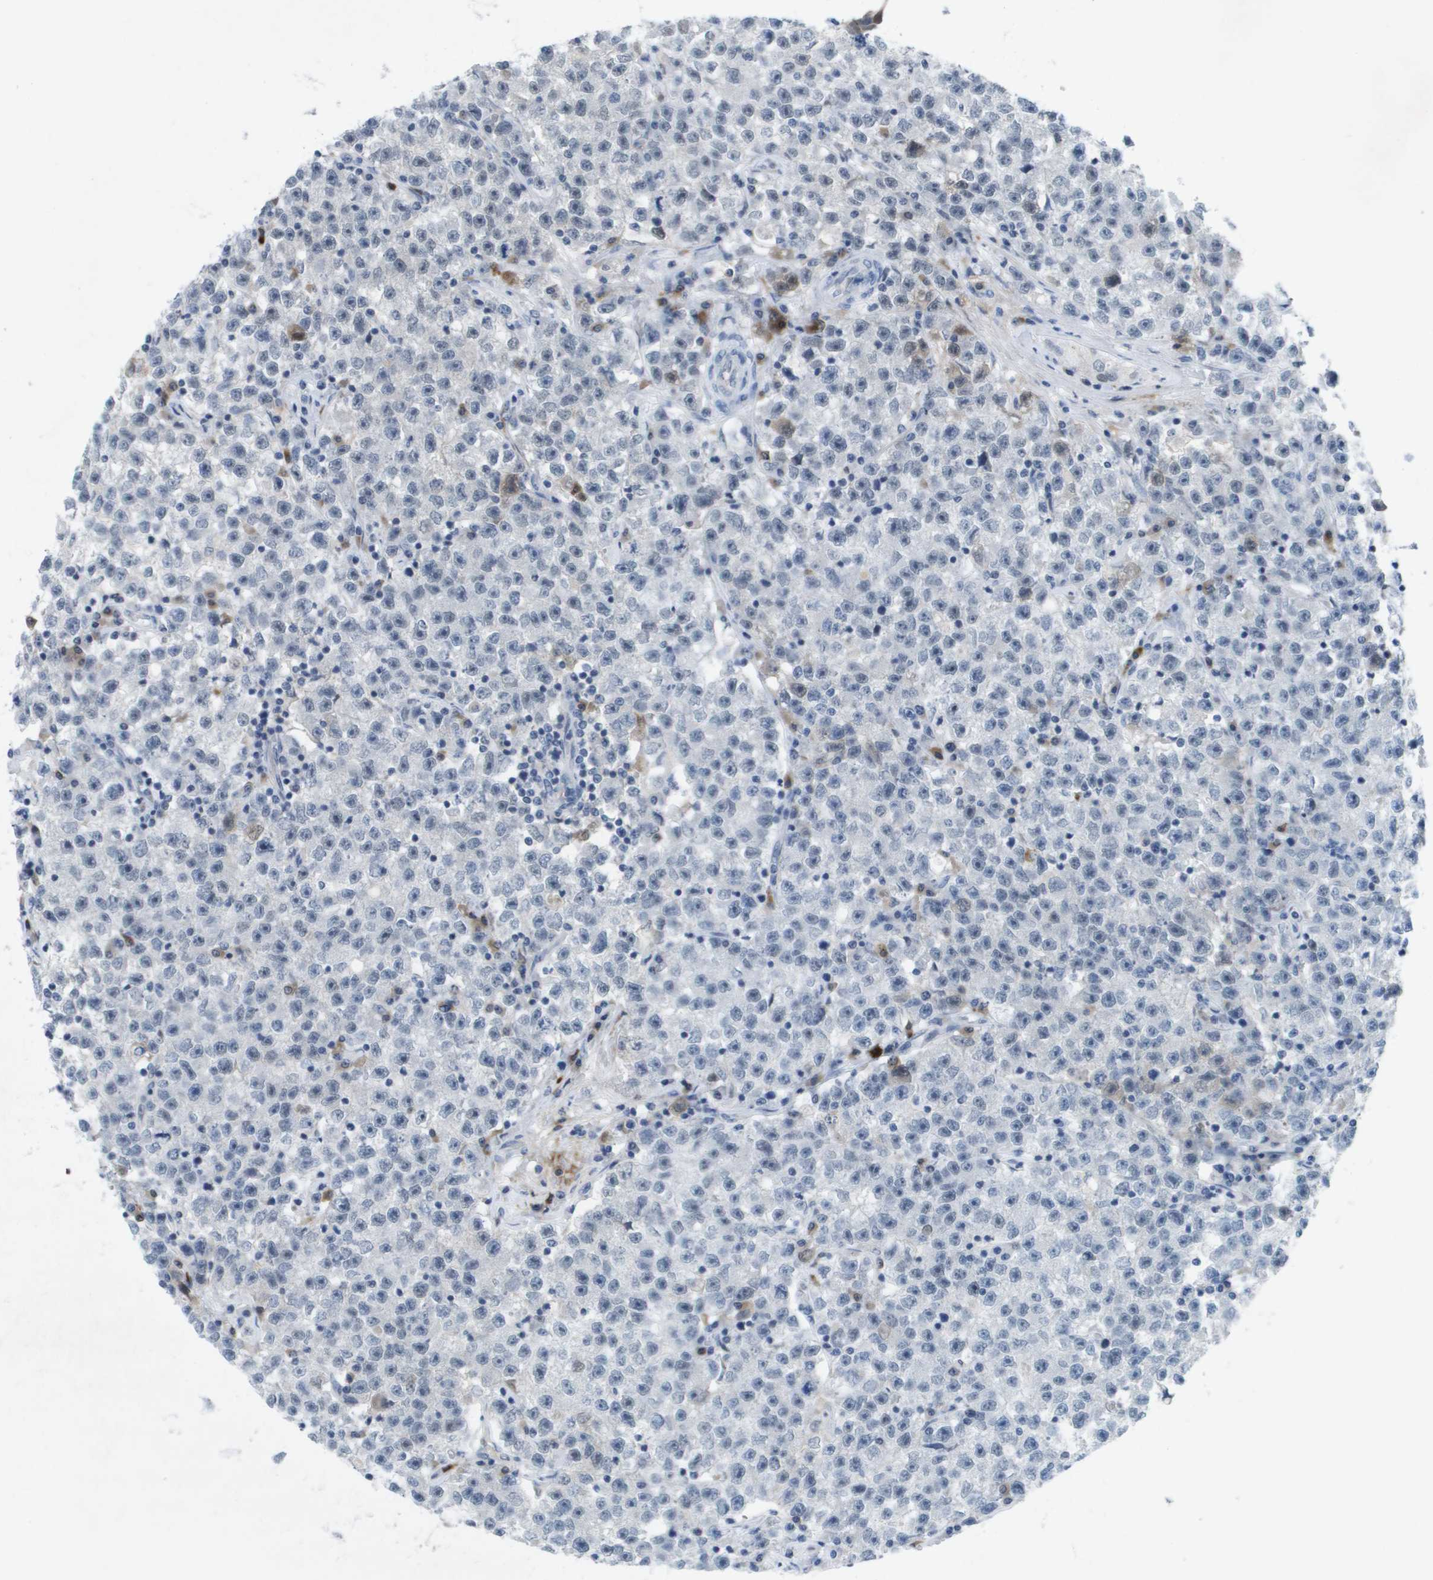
{"staining": {"intensity": "negative", "quantity": "none", "location": "none"}, "tissue": "testis cancer", "cell_type": "Tumor cells", "image_type": "cancer", "snomed": [{"axis": "morphology", "description": "Seminoma, NOS"}, {"axis": "topography", "description": "Testis"}], "caption": "Testis cancer was stained to show a protein in brown. There is no significant expression in tumor cells.", "gene": "TP53RK", "patient": {"sex": "male", "age": 22}}